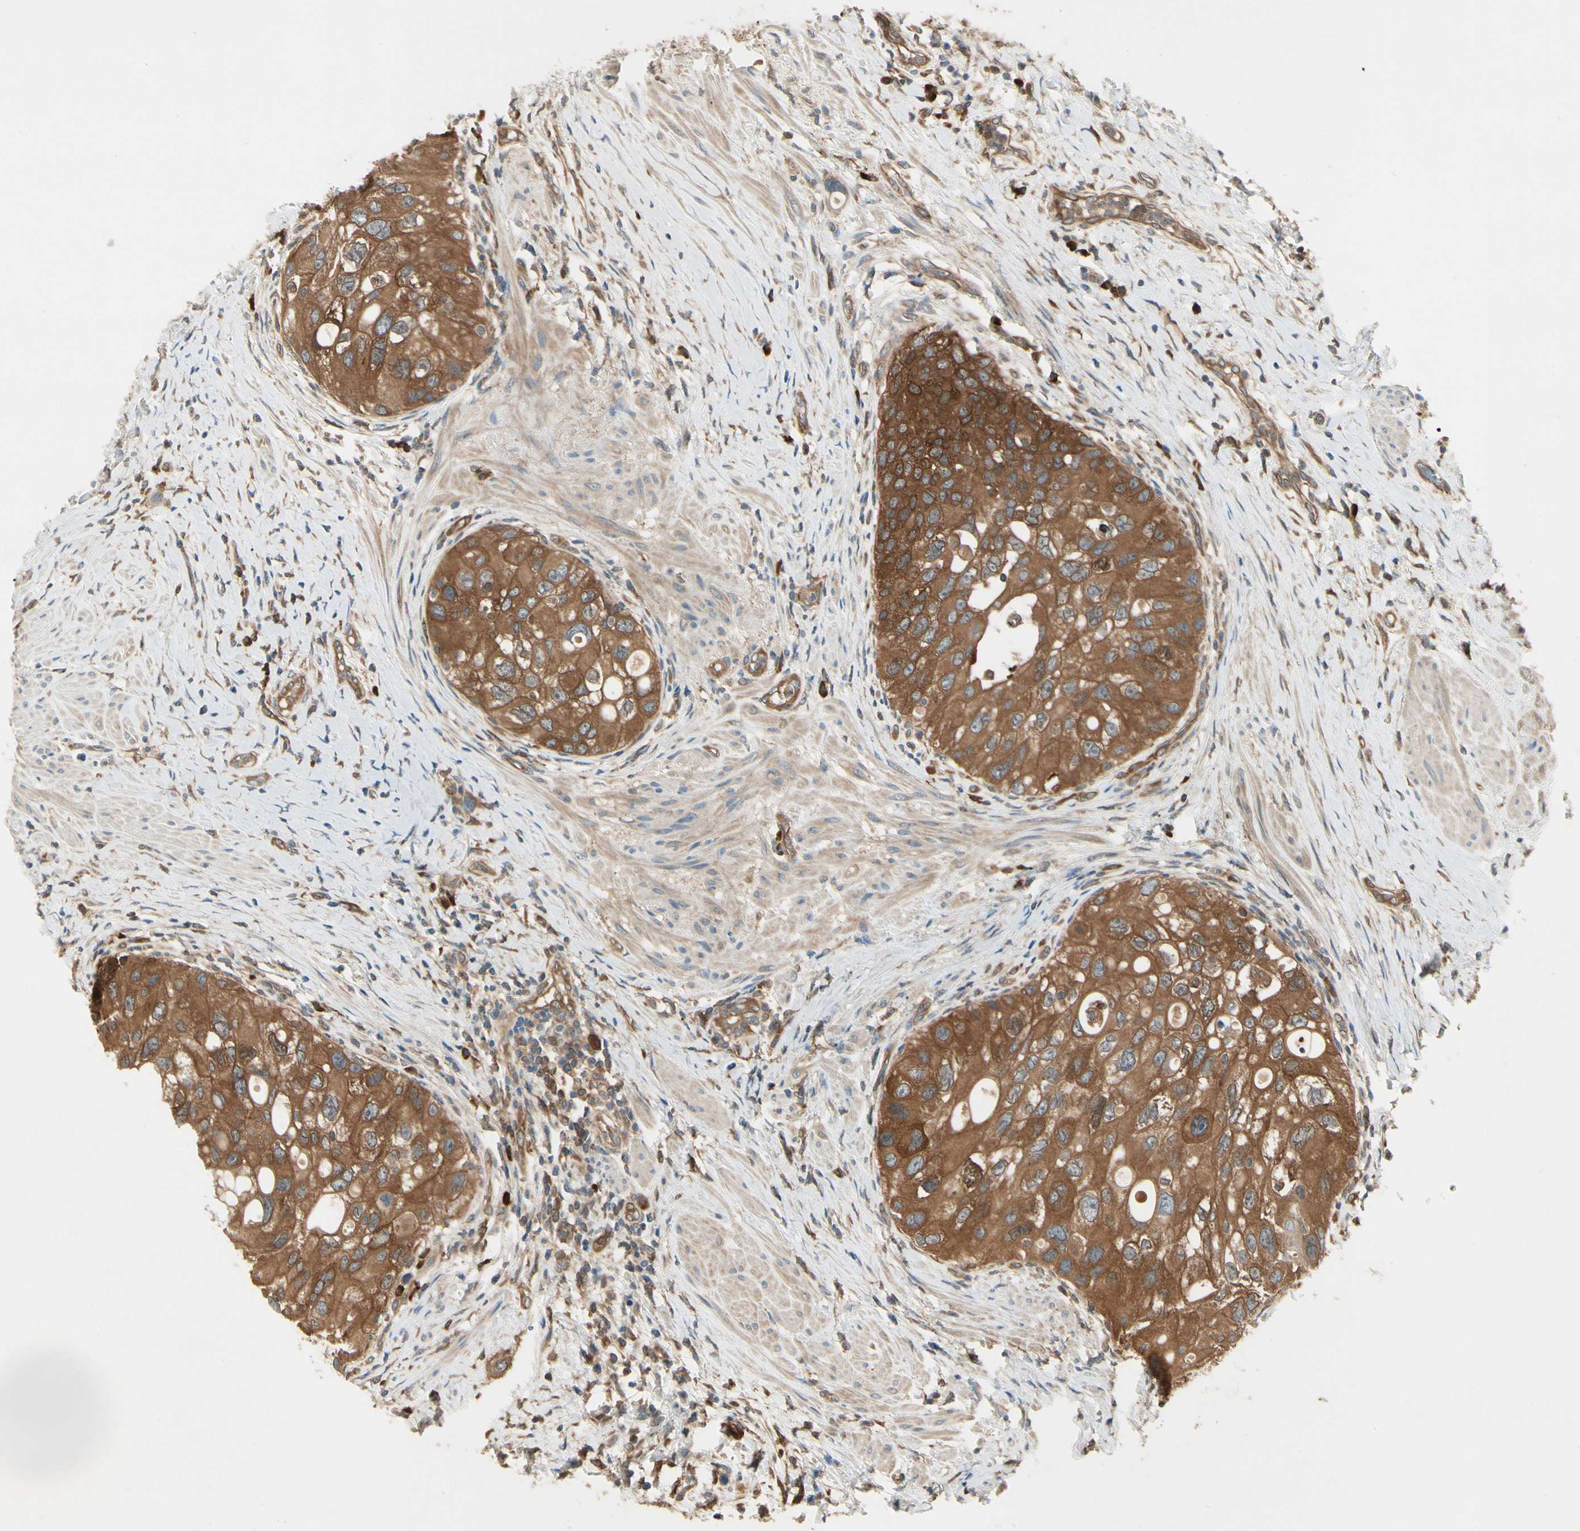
{"staining": {"intensity": "strong", "quantity": ">75%", "location": "cytoplasmic/membranous"}, "tissue": "urothelial cancer", "cell_type": "Tumor cells", "image_type": "cancer", "snomed": [{"axis": "morphology", "description": "Urothelial carcinoma, High grade"}, {"axis": "topography", "description": "Urinary bladder"}], "caption": "Urothelial cancer stained with a protein marker demonstrates strong staining in tumor cells.", "gene": "NME1-NME2", "patient": {"sex": "female", "age": 56}}